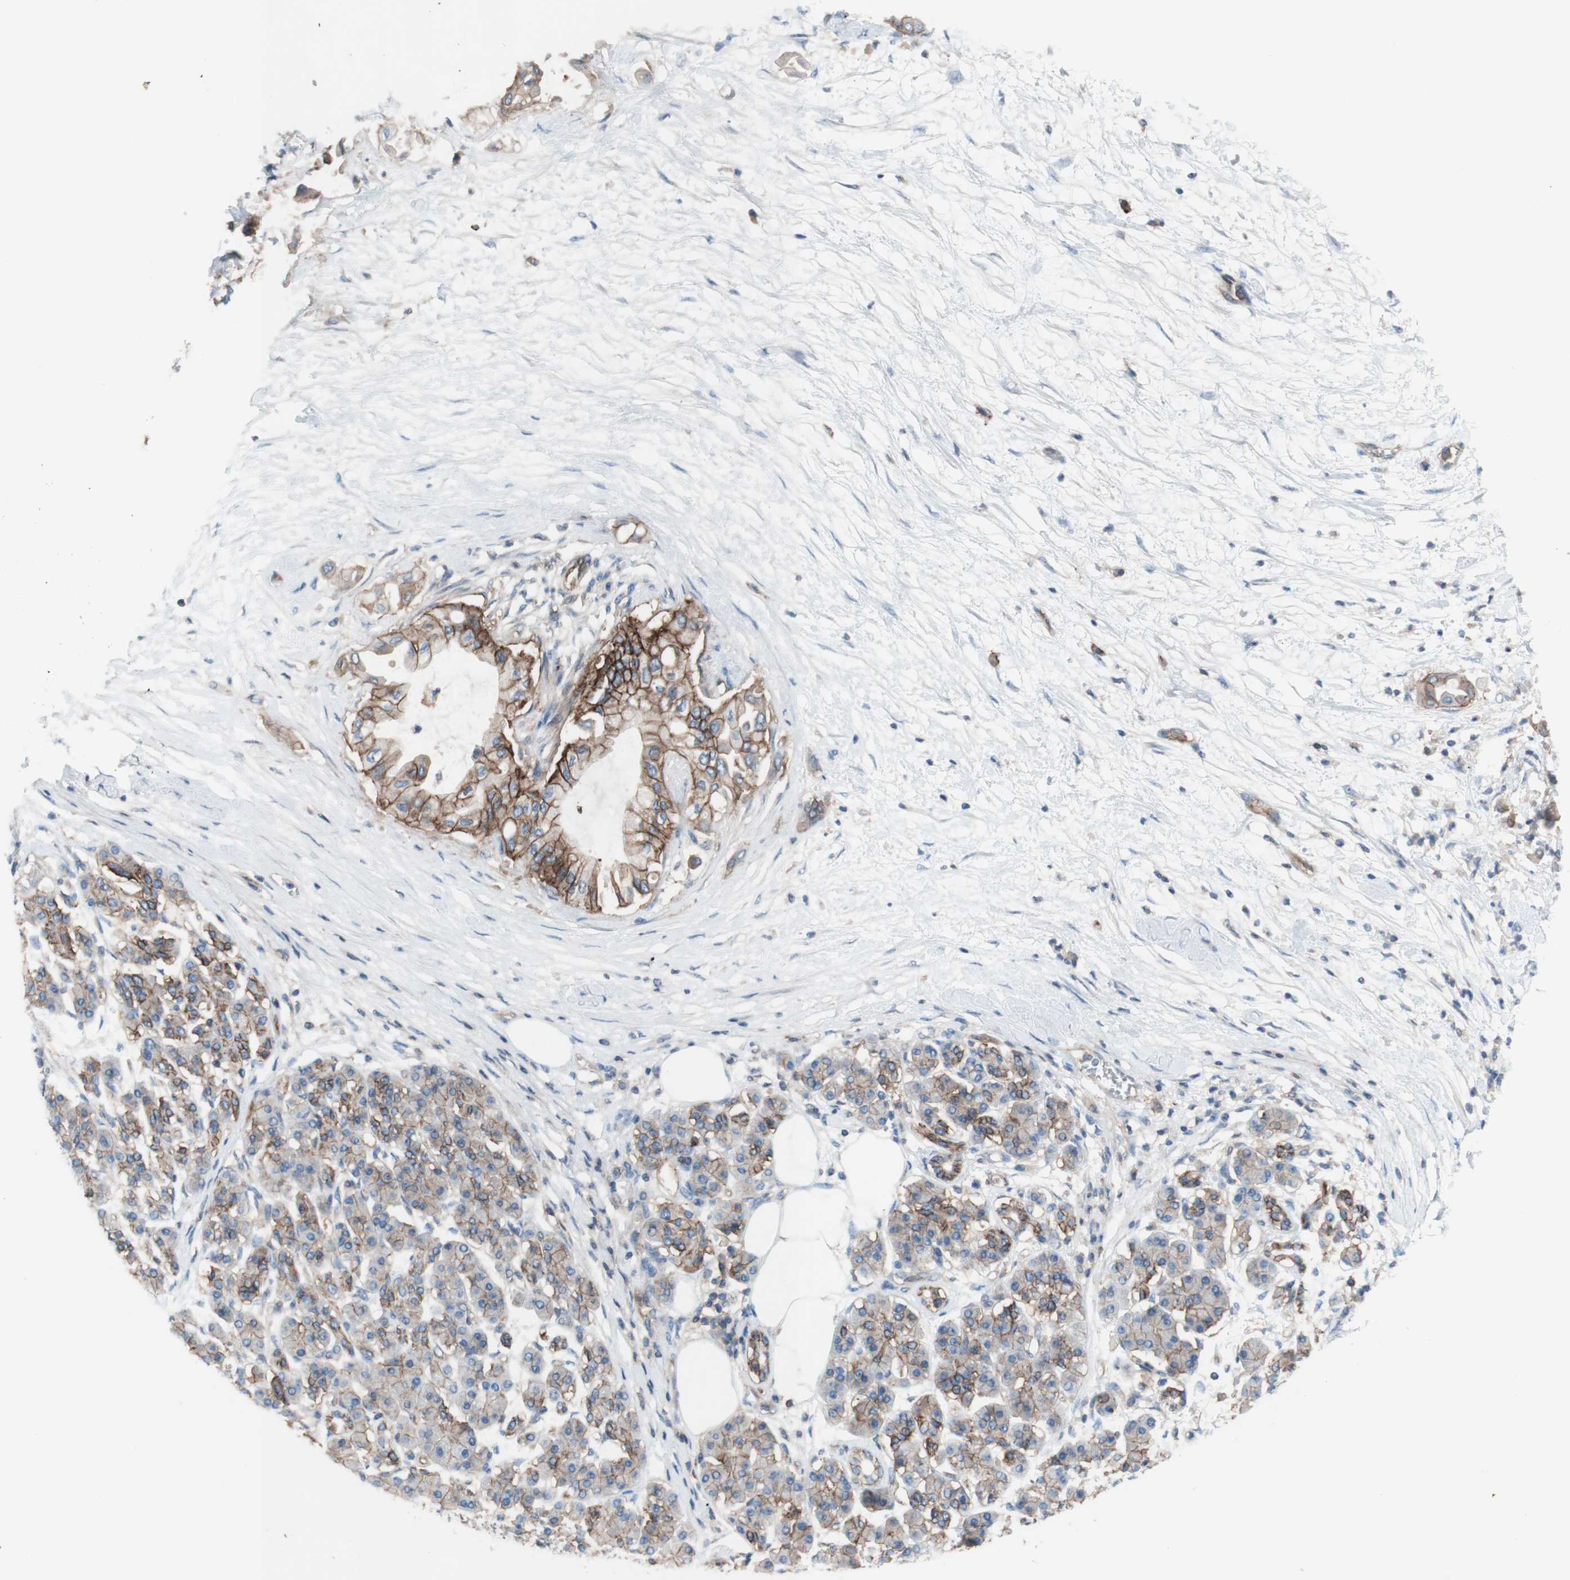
{"staining": {"intensity": "moderate", "quantity": "25%-75%", "location": "cytoplasmic/membranous"}, "tissue": "pancreatic cancer", "cell_type": "Tumor cells", "image_type": "cancer", "snomed": [{"axis": "morphology", "description": "Adenocarcinoma, NOS"}, {"axis": "morphology", "description": "Adenocarcinoma, metastatic, NOS"}, {"axis": "topography", "description": "Lymph node"}, {"axis": "topography", "description": "Pancreas"}, {"axis": "topography", "description": "Duodenum"}], "caption": "Protein analysis of pancreatic cancer tissue demonstrates moderate cytoplasmic/membranous expression in approximately 25%-75% of tumor cells.", "gene": "CD46", "patient": {"sex": "female", "age": 64}}